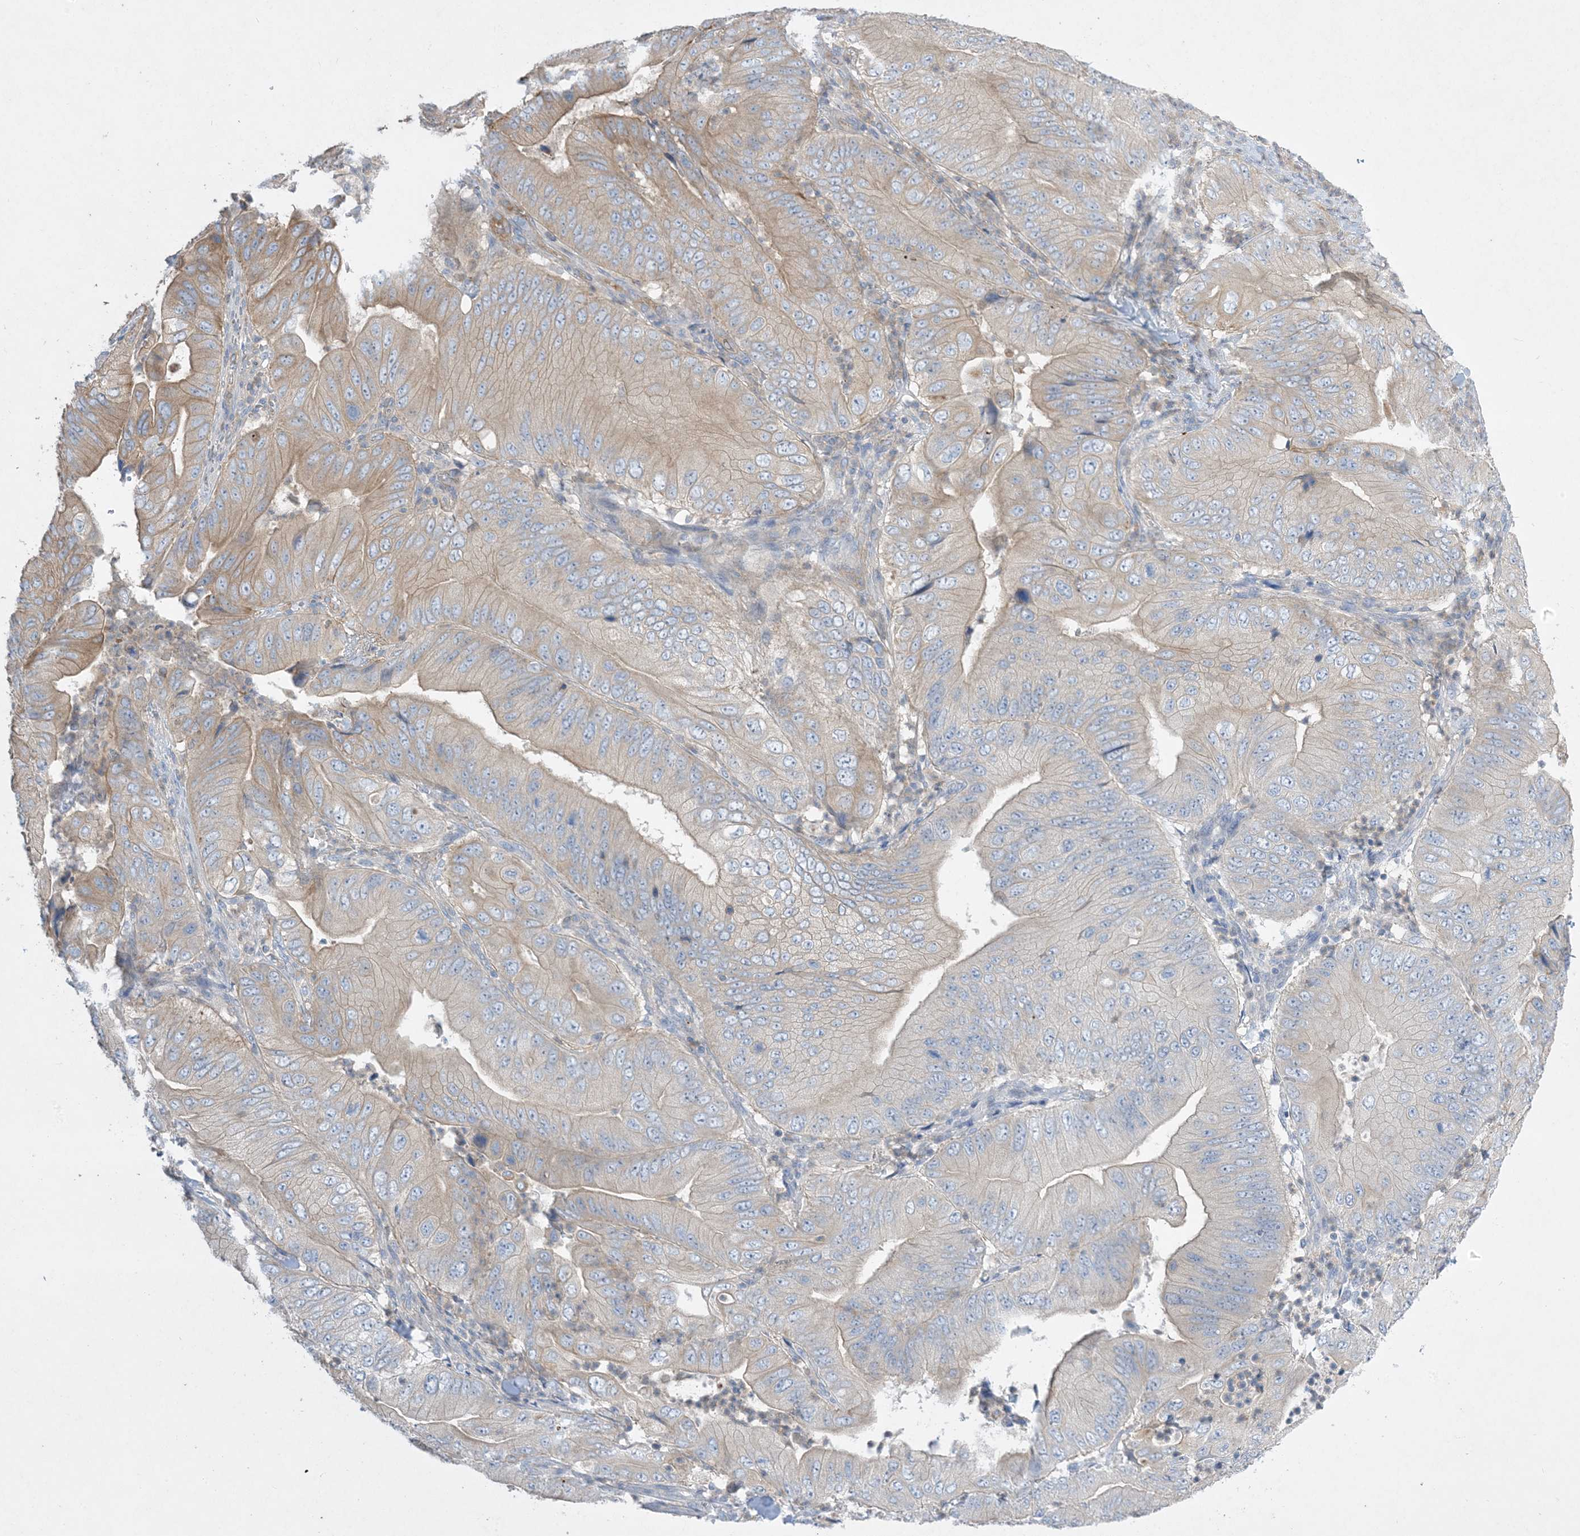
{"staining": {"intensity": "moderate", "quantity": "25%-75%", "location": "cytoplasmic/membranous"}, "tissue": "pancreatic cancer", "cell_type": "Tumor cells", "image_type": "cancer", "snomed": [{"axis": "morphology", "description": "Adenocarcinoma, NOS"}, {"axis": "topography", "description": "Pancreas"}], "caption": "Immunohistochemical staining of pancreatic adenocarcinoma displays moderate cytoplasmic/membranous protein positivity in about 25%-75% of tumor cells. (DAB = brown stain, brightfield microscopy at high magnification).", "gene": "ARHGEF9", "patient": {"sex": "female", "age": 77}}